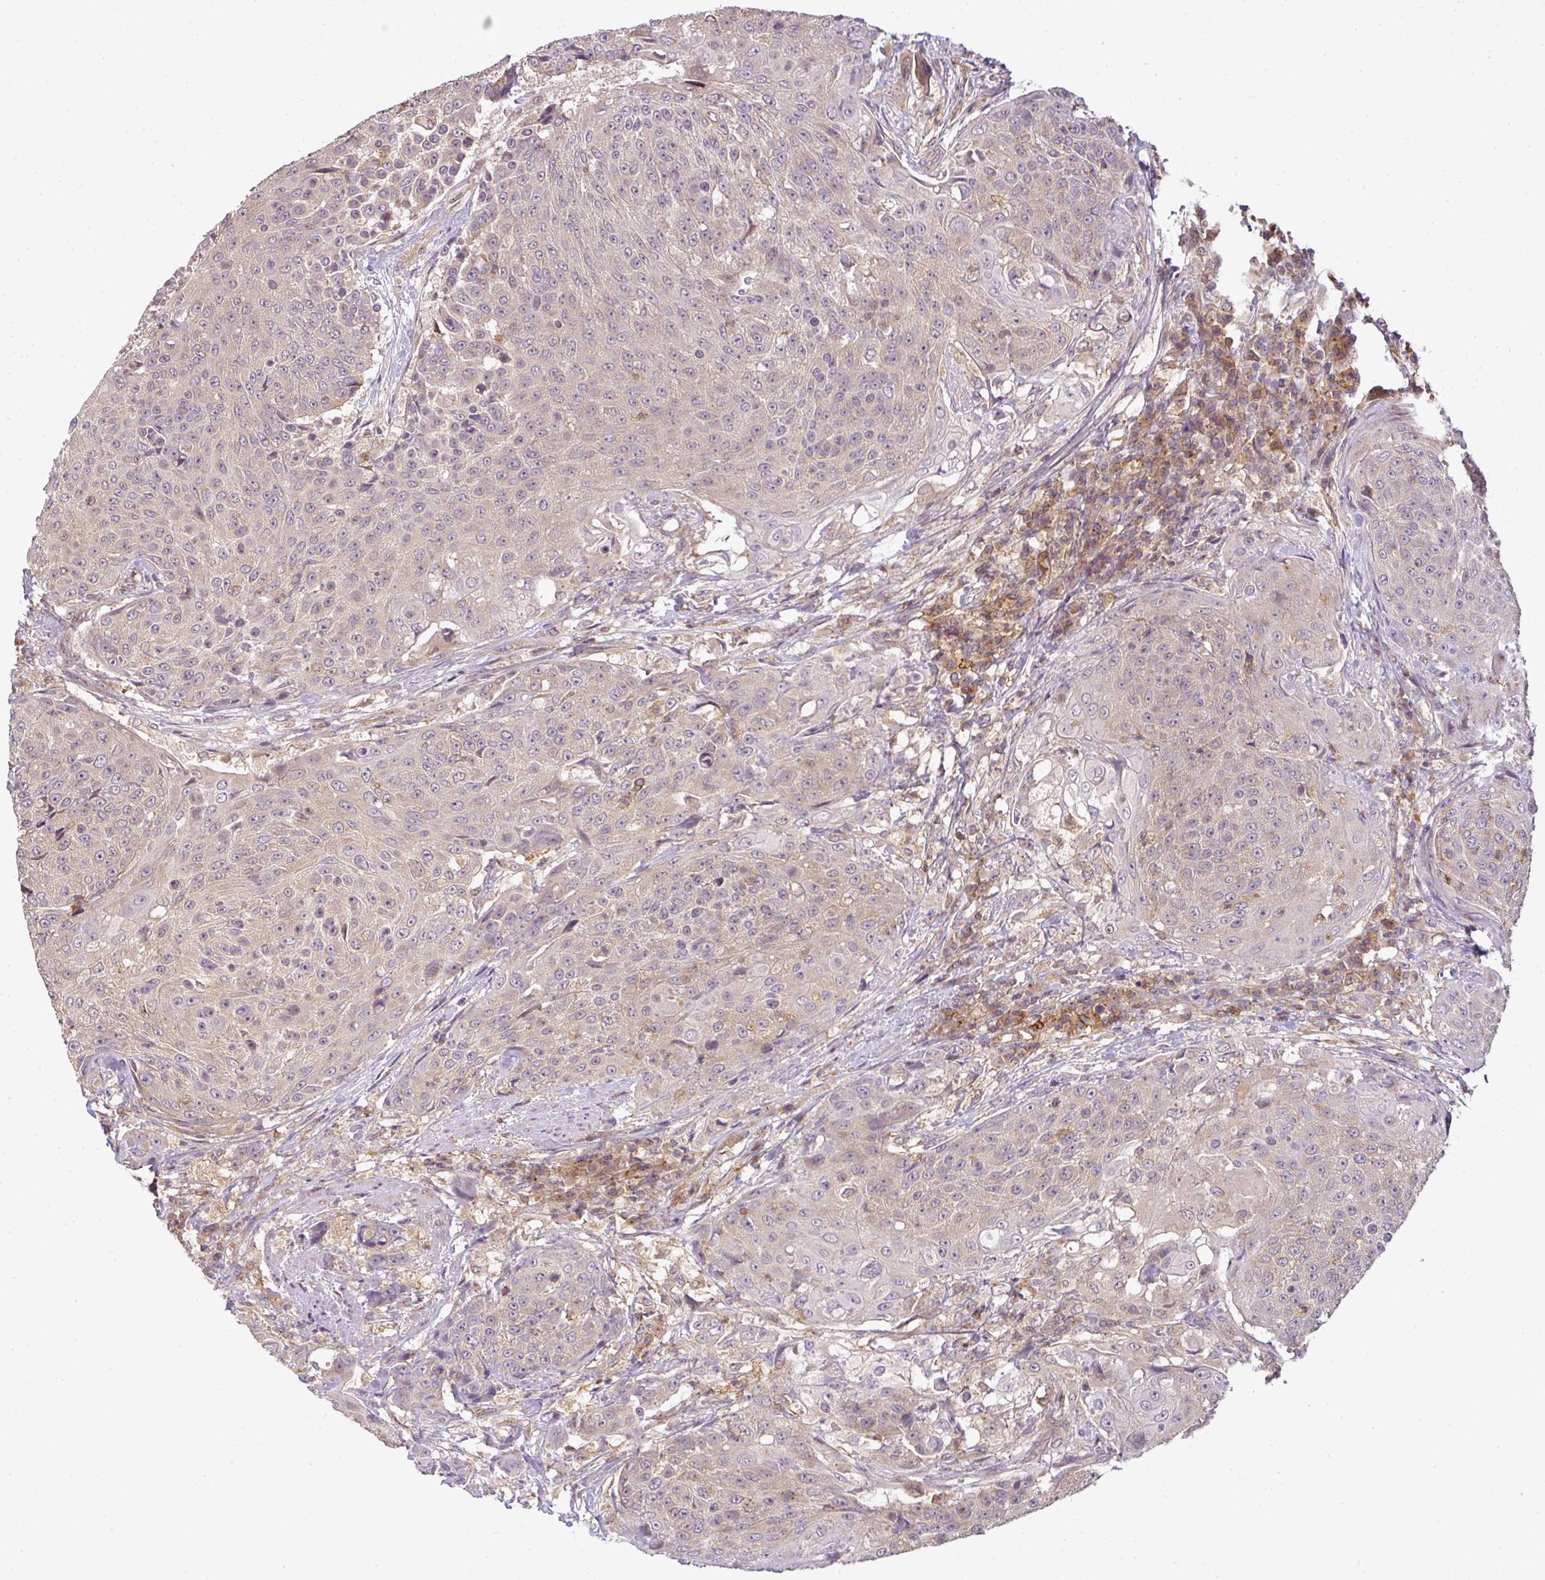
{"staining": {"intensity": "weak", "quantity": "<25%", "location": "cytoplasmic/membranous"}, "tissue": "urothelial cancer", "cell_type": "Tumor cells", "image_type": "cancer", "snomed": [{"axis": "morphology", "description": "Urothelial carcinoma, High grade"}, {"axis": "topography", "description": "Urinary bladder"}], "caption": "Tumor cells are negative for protein expression in human high-grade urothelial carcinoma. (DAB immunohistochemistry, high magnification).", "gene": "TCL1B", "patient": {"sex": "female", "age": 63}}